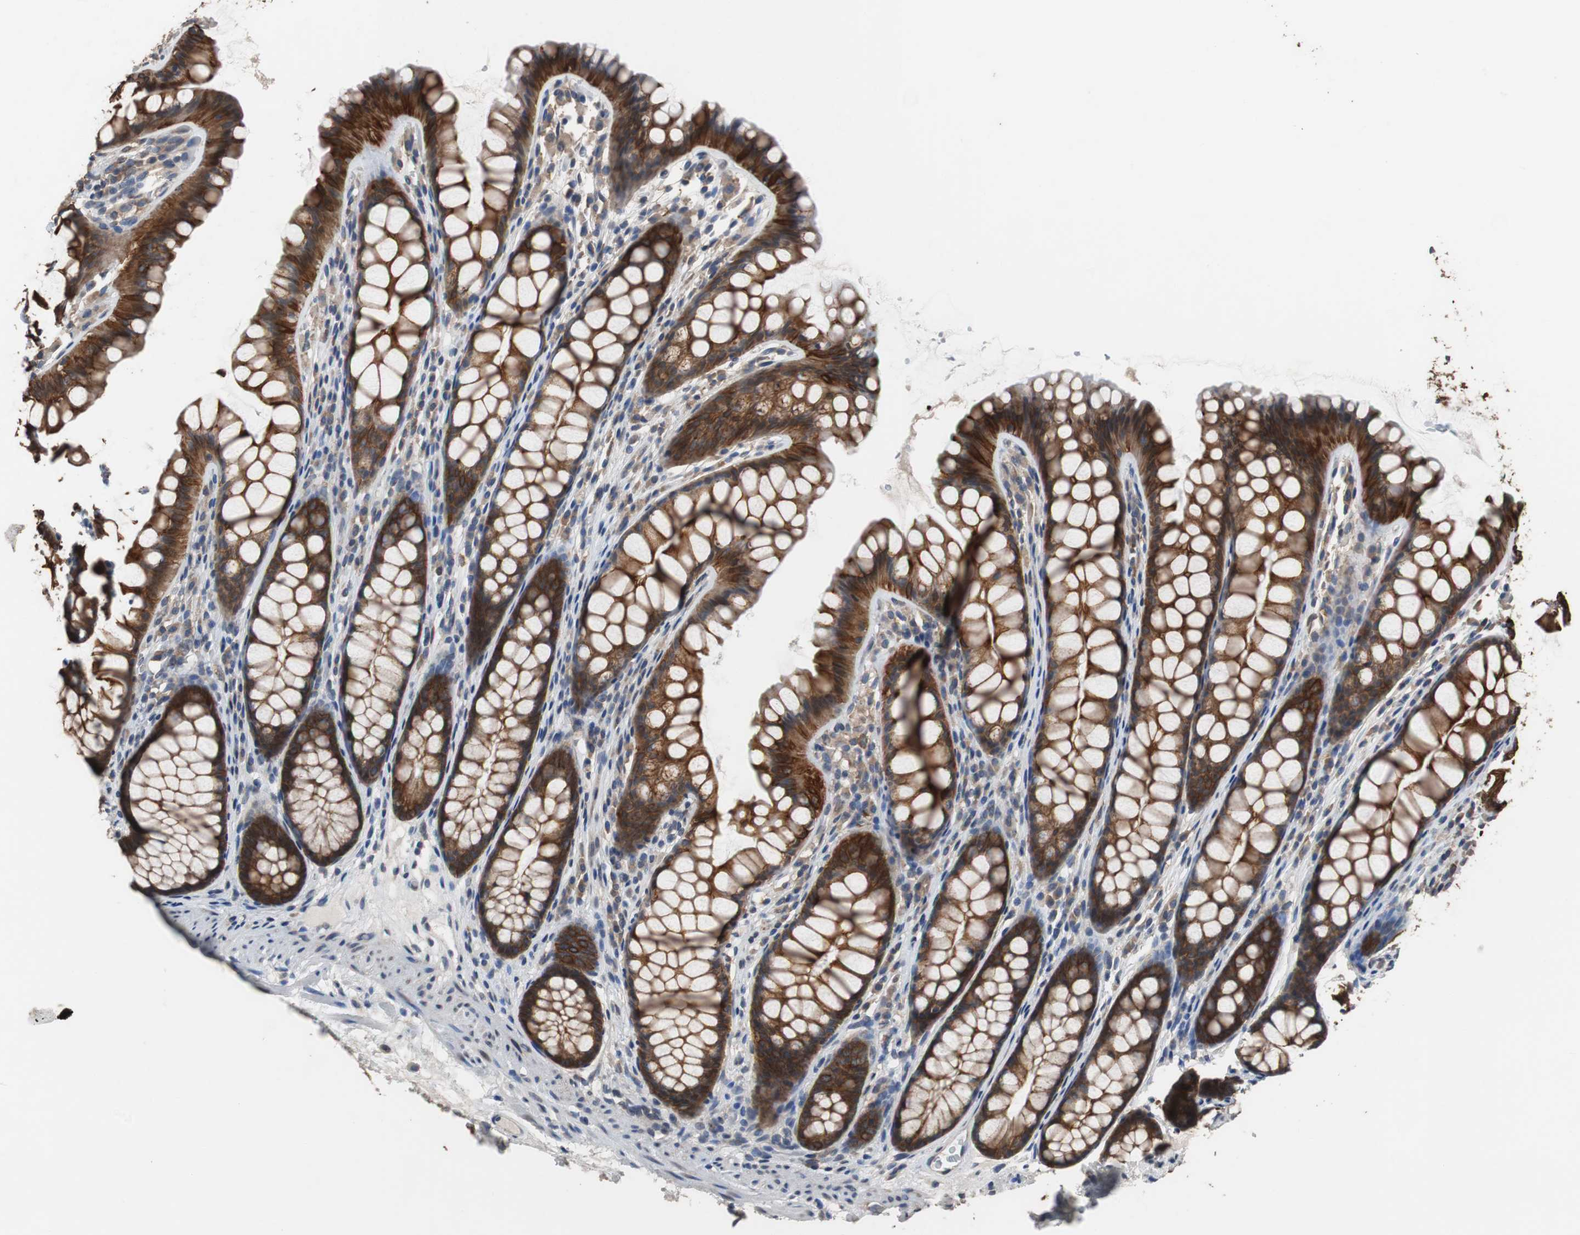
{"staining": {"intensity": "negative", "quantity": "none", "location": "none"}, "tissue": "colon", "cell_type": "Endothelial cells", "image_type": "normal", "snomed": [{"axis": "morphology", "description": "Normal tissue, NOS"}, {"axis": "topography", "description": "Colon"}], "caption": "IHC of normal human colon shows no positivity in endothelial cells.", "gene": "USP10", "patient": {"sex": "female", "age": 55}}